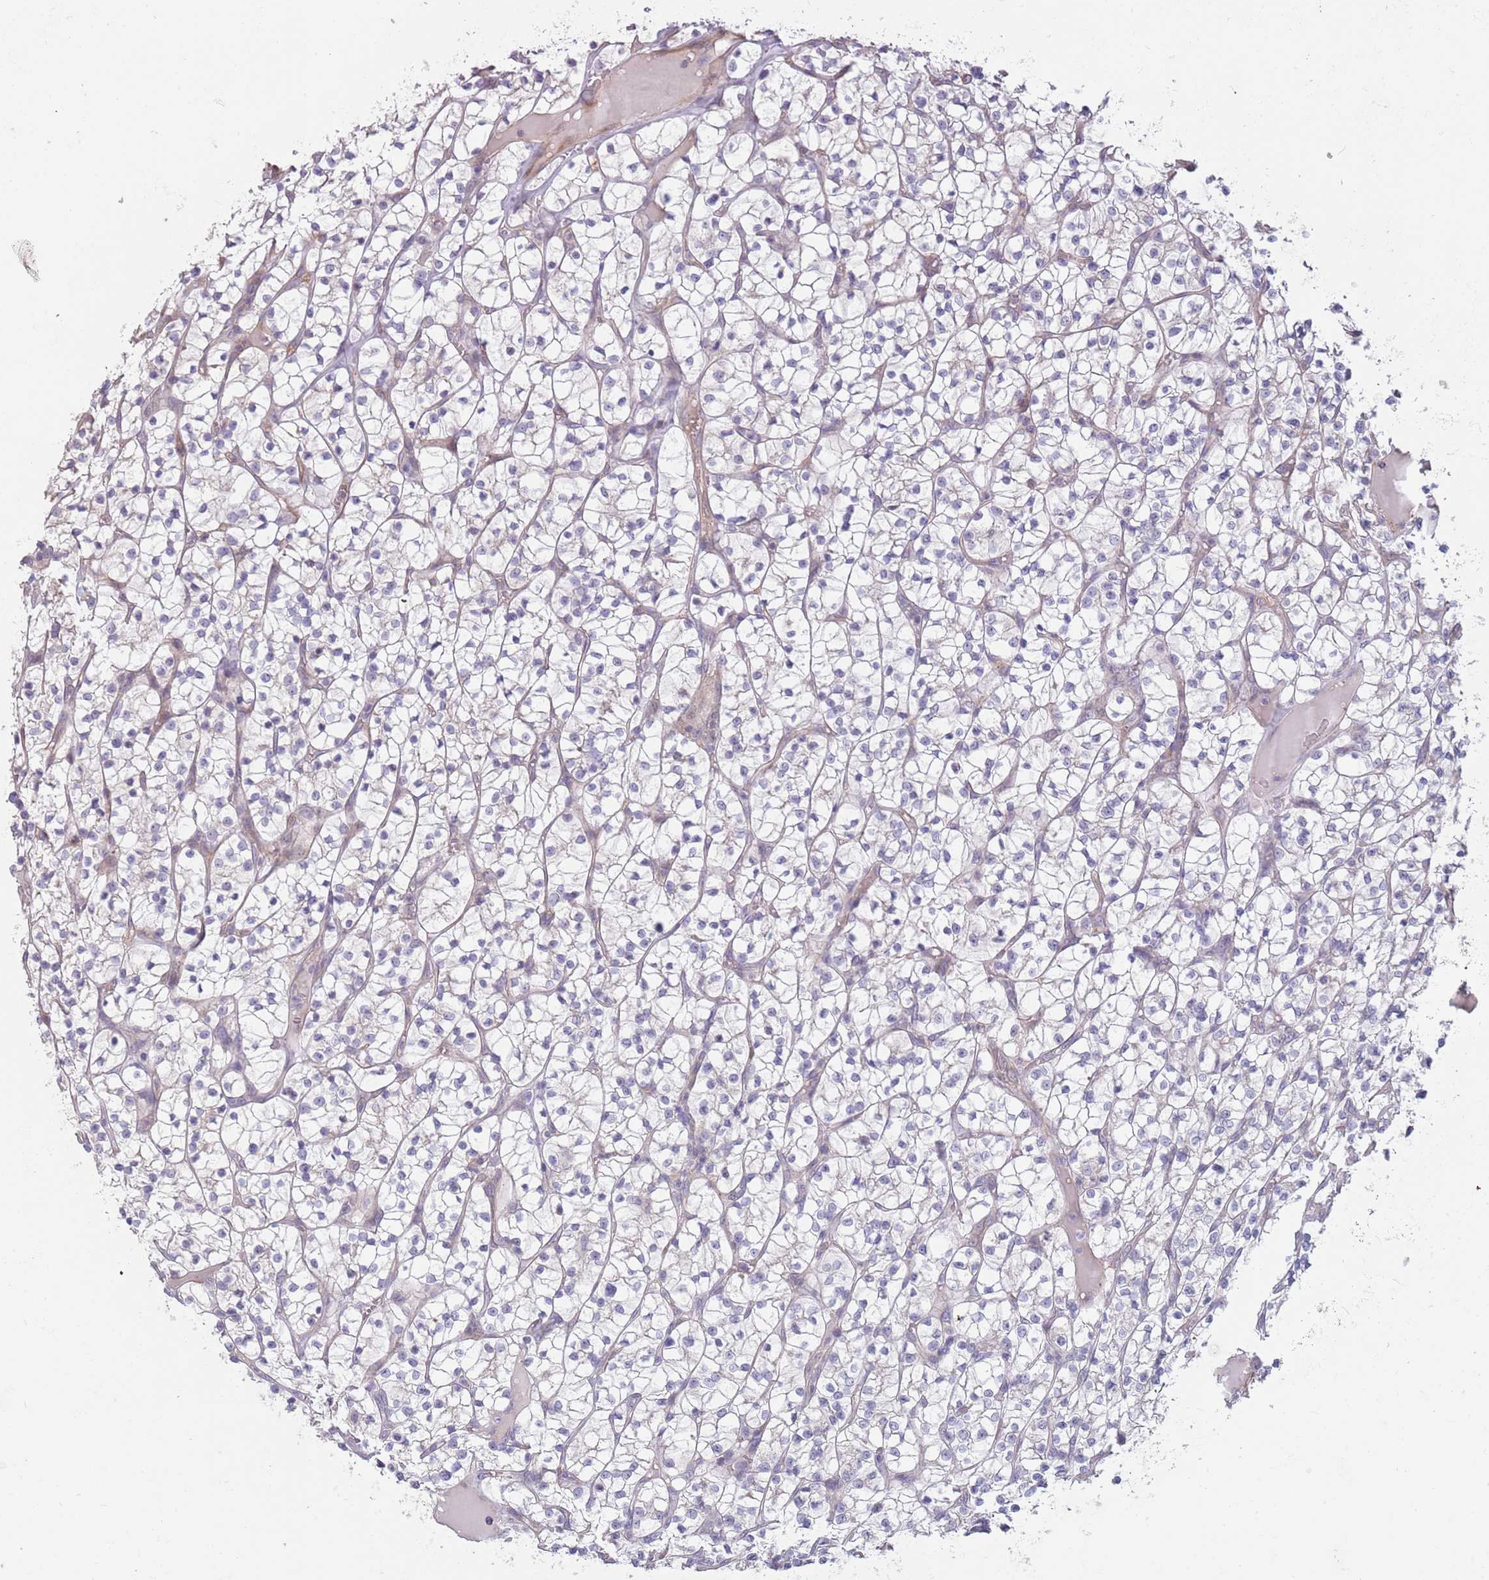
{"staining": {"intensity": "negative", "quantity": "none", "location": "none"}, "tissue": "renal cancer", "cell_type": "Tumor cells", "image_type": "cancer", "snomed": [{"axis": "morphology", "description": "Adenocarcinoma, NOS"}, {"axis": "topography", "description": "Kidney"}], "caption": "Immunohistochemical staining of renal cancer shows no significant staining in tumor cells.", "gene": "LDHD", "patient": {"sex": "female", "age": 64}}